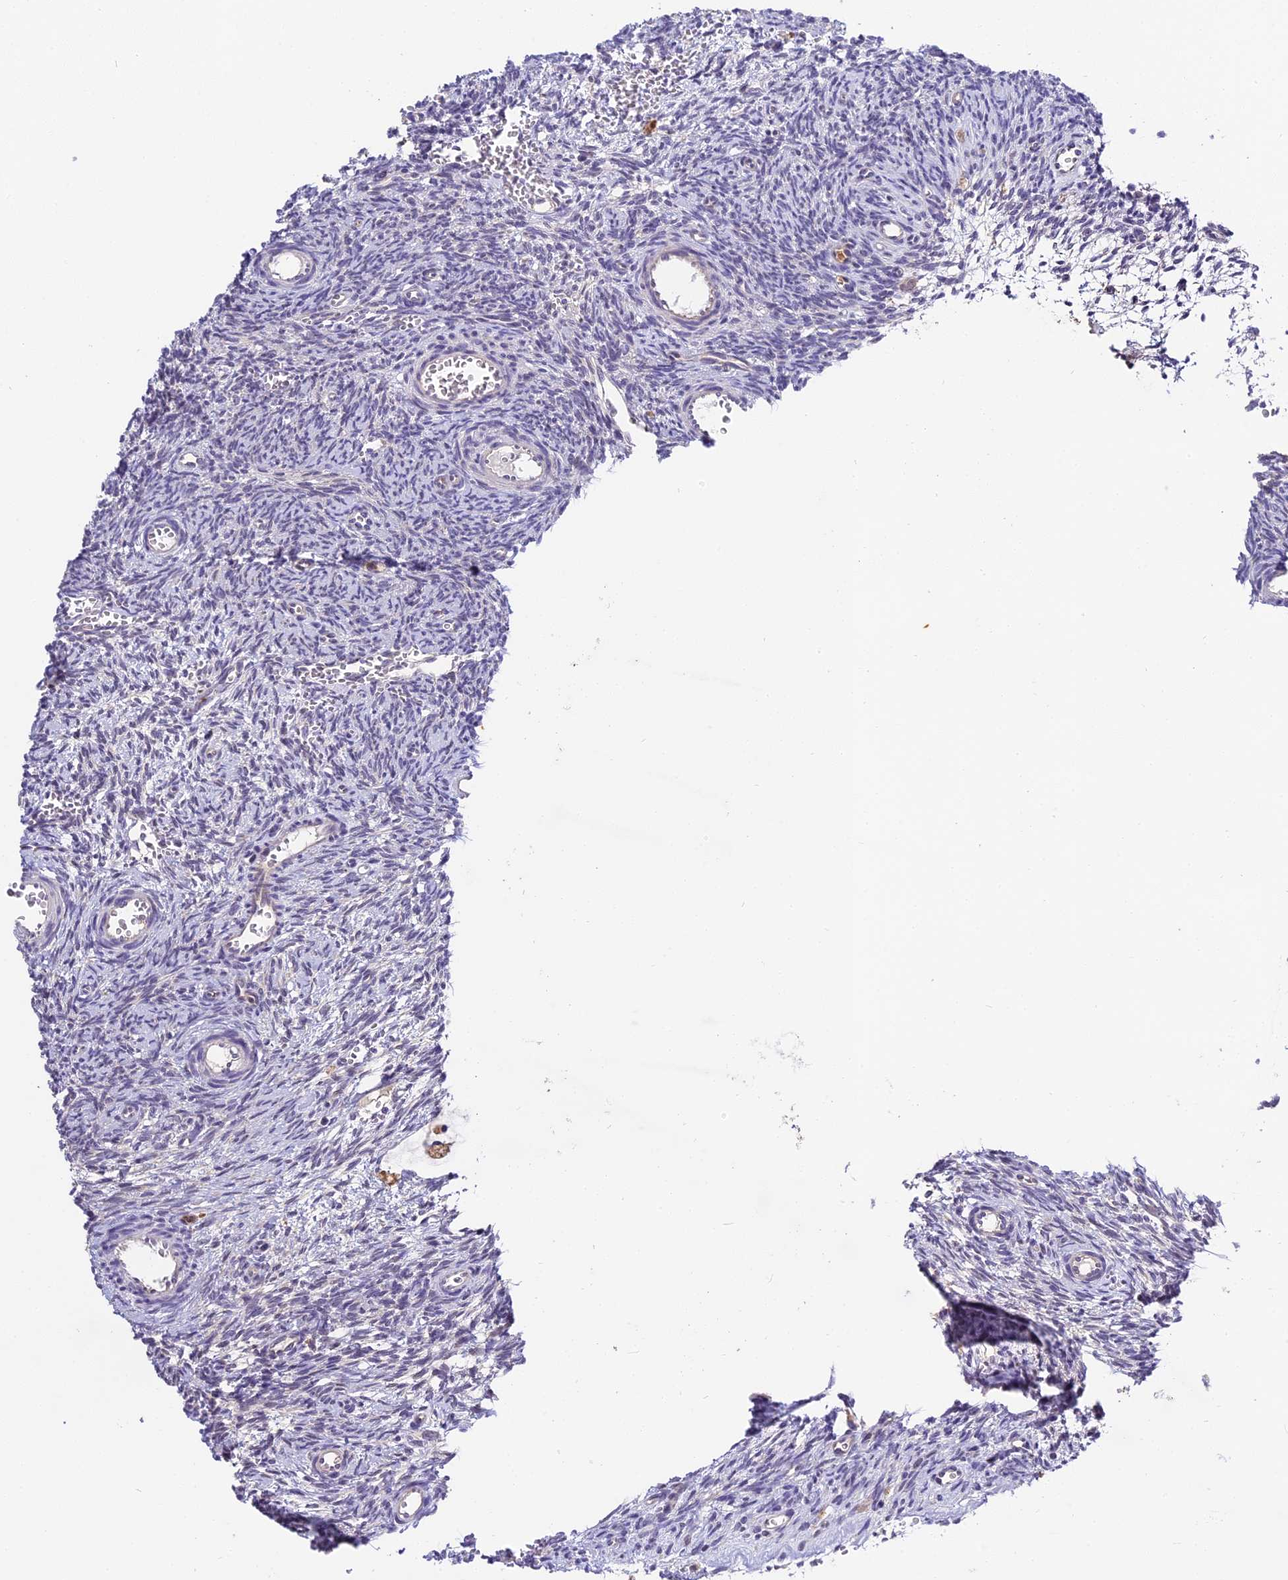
{"staining": {"intensity": "weak", "quantity": "<25%", "location": "cytoplasmic/membranous,nuclear"}, "tissue": "ovary", "cell_type": "Follicle cells", "image_type": "normal", "snomed": [{"axis": "morphology", "description": "Normal tissue, NOS"}, {"axis": "topography", "description": "Ovary"}], "caption": "DAB (3,3'-diaminobenzidine) immunohistochemical staining of benign human ovary exhibits no significant expression in follicle cells. Brightfield microscopy of IHC stained with DAB (3,3'-diaminobenzidine) (brown) and hematoxylin (blue), captured at high magnification.", "gene": "BSCL2", "patient": {"sex": "female", "age": 39}}